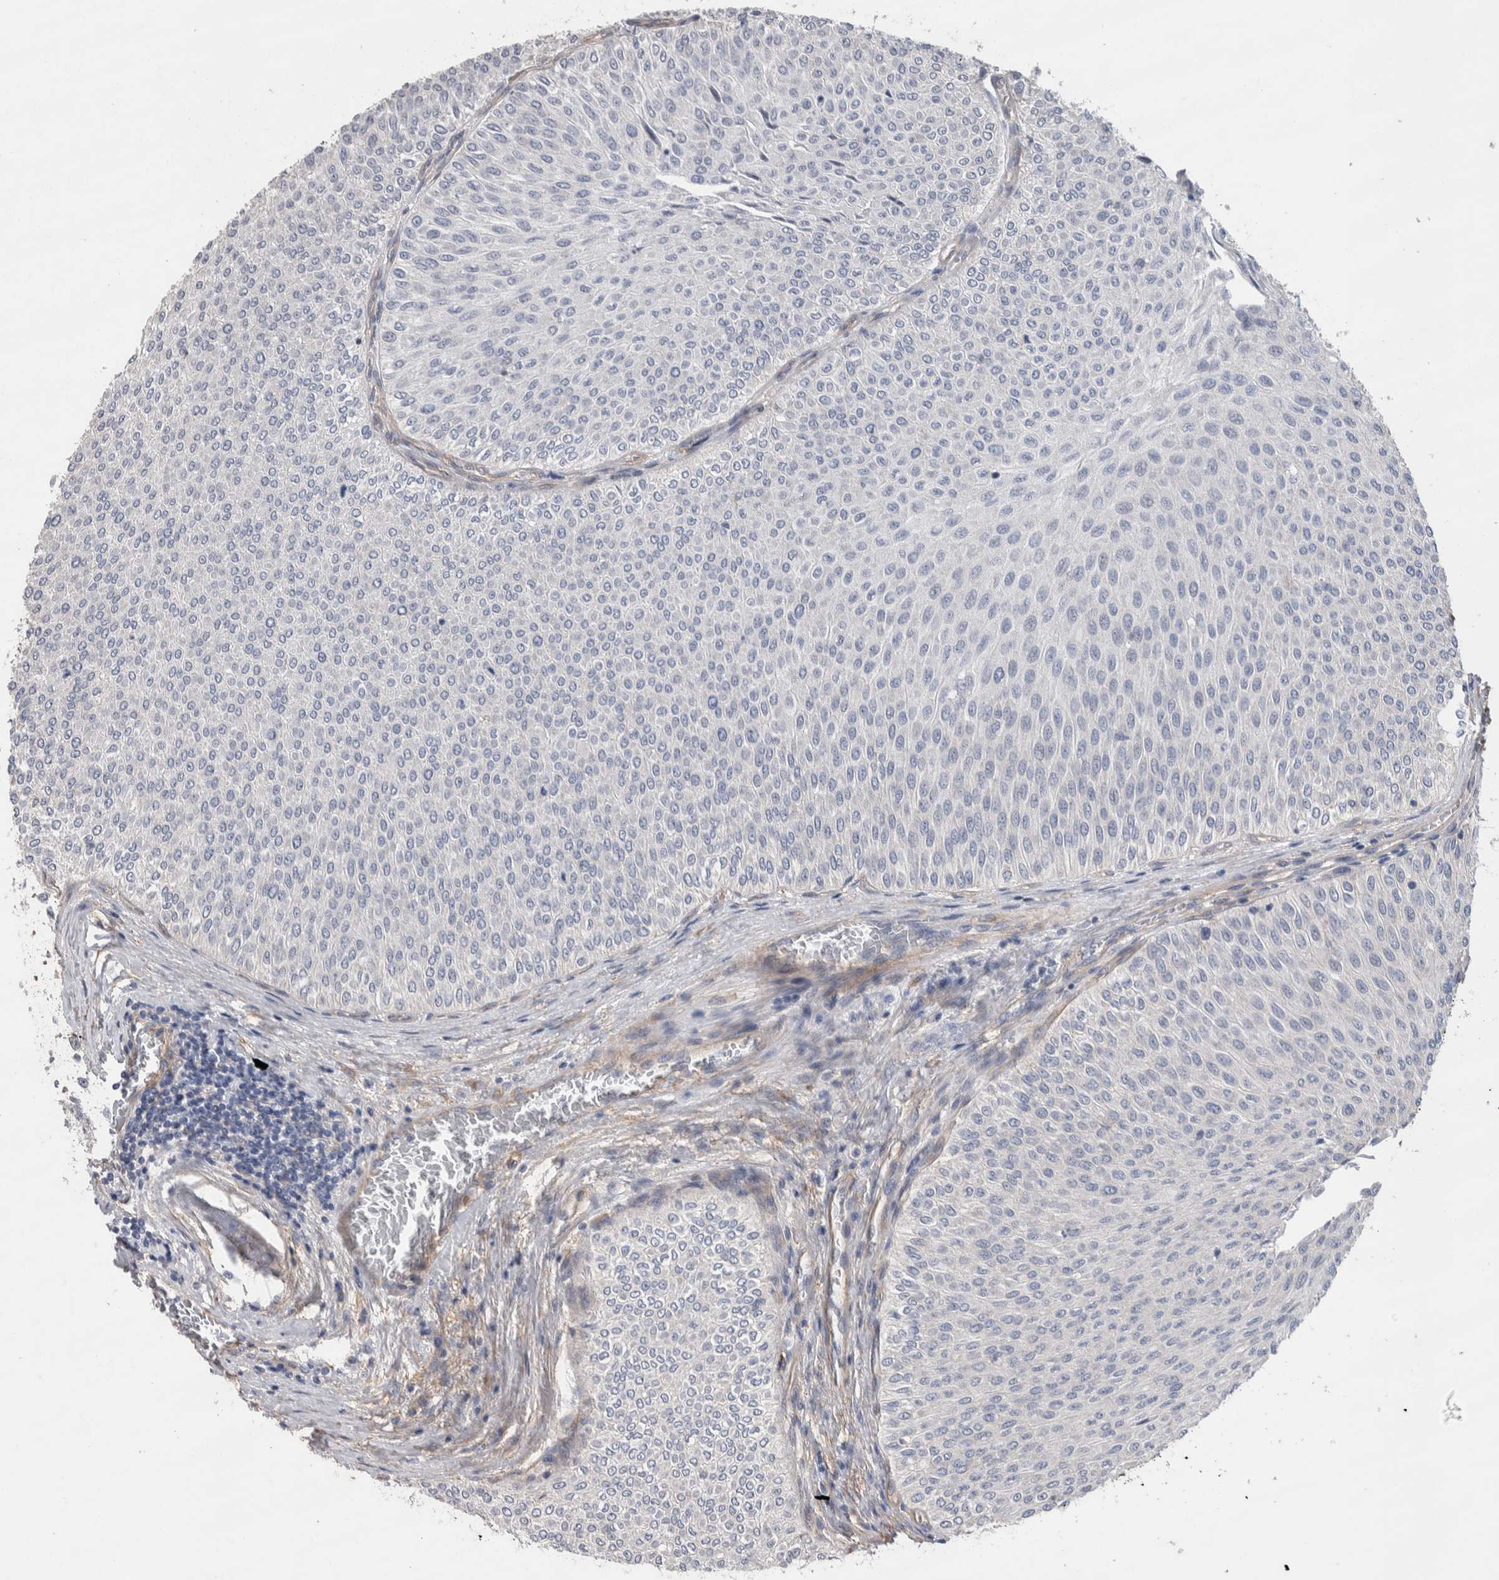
{"staining": {"intensity": "negative", "quantity": "none", "location": "none"}, "tissue": "urothelial cancer", "cell_type": "Tumor cells", "image_type": "cancer", "snomed": [{"axis": "morphology", "description": "Urothelial carcinoma, Low grade"}, {"axis": "topography", "description": "Urinary bladder"}], "caption": "Protein analysis of urothelial cancer demonstrates no significant expression in tumor cells. Brightfield microscopy of immunohistochemistry stained with DAB (brown) and hematoxylin (blue), captured at high magnification.", "gene": "GCNA", "patient": {"sex": "male", "age": 78}}